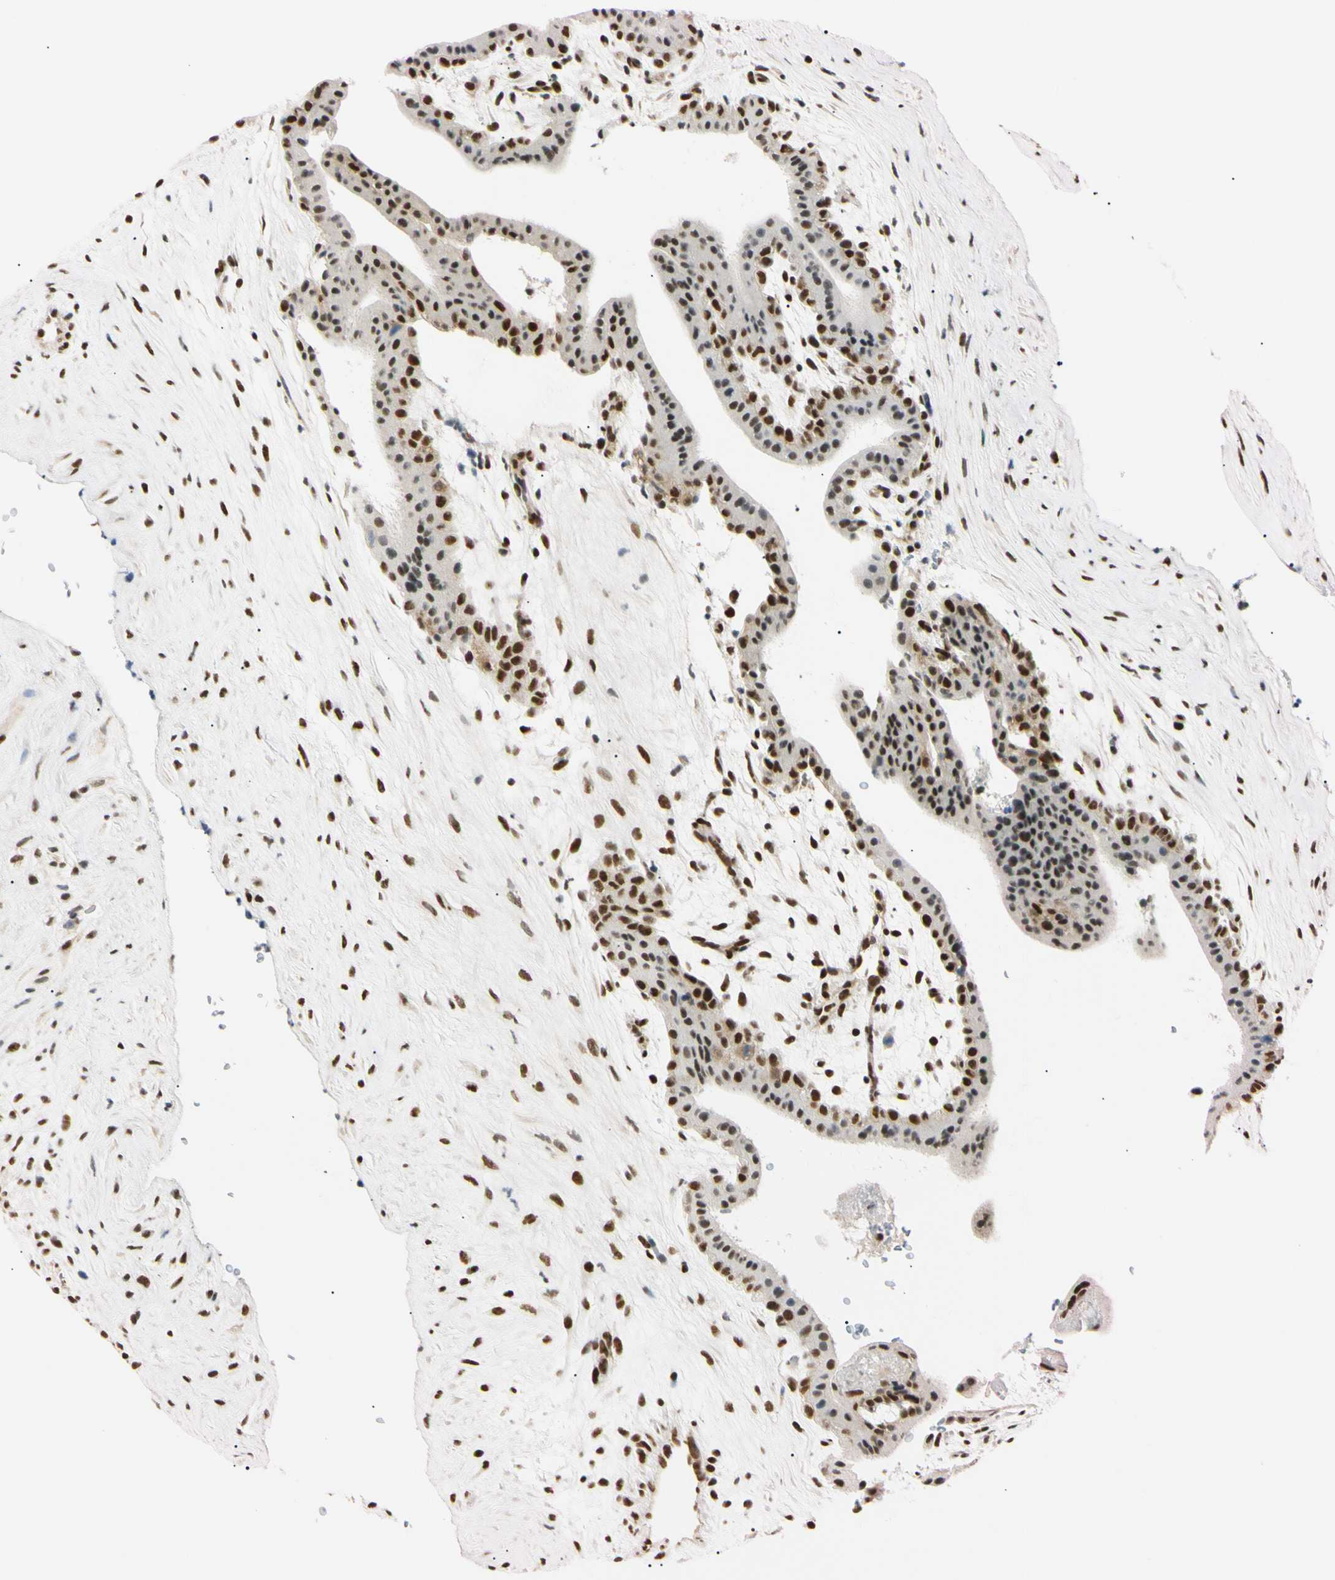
{"staining": {"intensity": "strong", "quantity": ">75%", "location": "nuclear"}, "tissue": "placenta", "cell_type": "Decidual cells", "image_type": "normal", "snomed": [{"axis": "morphology", "description": "Normal tissue, NOS"}, {"axis": "topography", "description": "Placenta"}], "caption": "Immunohistochemistry (IHC) photomicrograph of benign placenta: placenta stained using immunohistochemistry (IHC) reveals high levels of strong protein expression localized specifically in the nuclear of decidual cells, appearing as a nuclear brown color.", "gene": "ZNF134", "patient": {"sex": "female", "age": 35}}